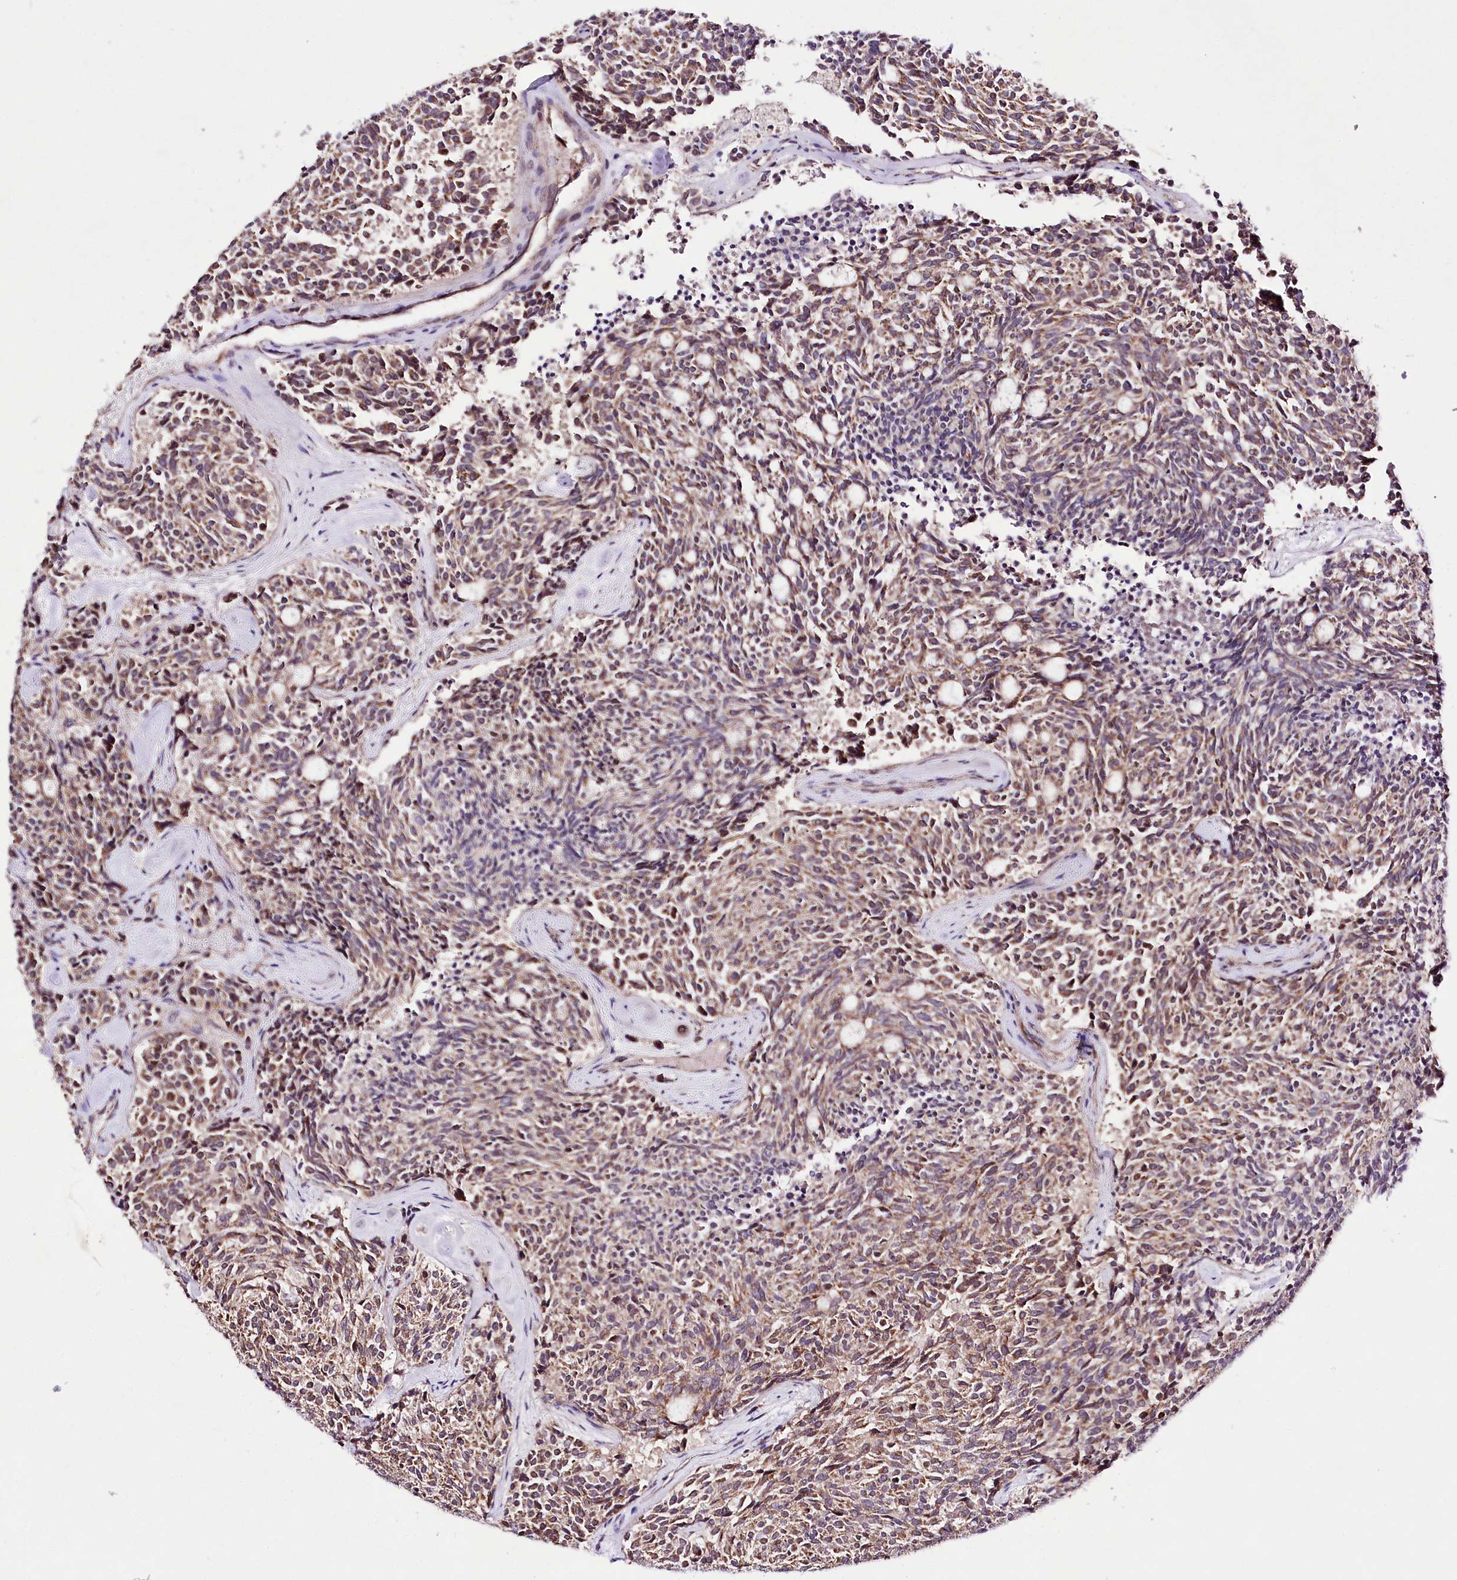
{"staining": {"intensity": "moderate", "quantity": ">75%", "location": "cytoplasmic/membranous"}, "tissue": "carcinoid", "cell_type": "Tumor cells", "image_type": "cancer", "snomed": [{"axis": "morphology", "description": "Carcinoid, malignant, NOS"}, {"axis": "topography", "description": "Pancreas"}], "caption": "A brown stain labels moderate cytoplasmic/membranous positivity of a protein in malignant carcinoid tumor cells.", "gene": "ATE1", "patient": {"sex": "female", "age": 54}}